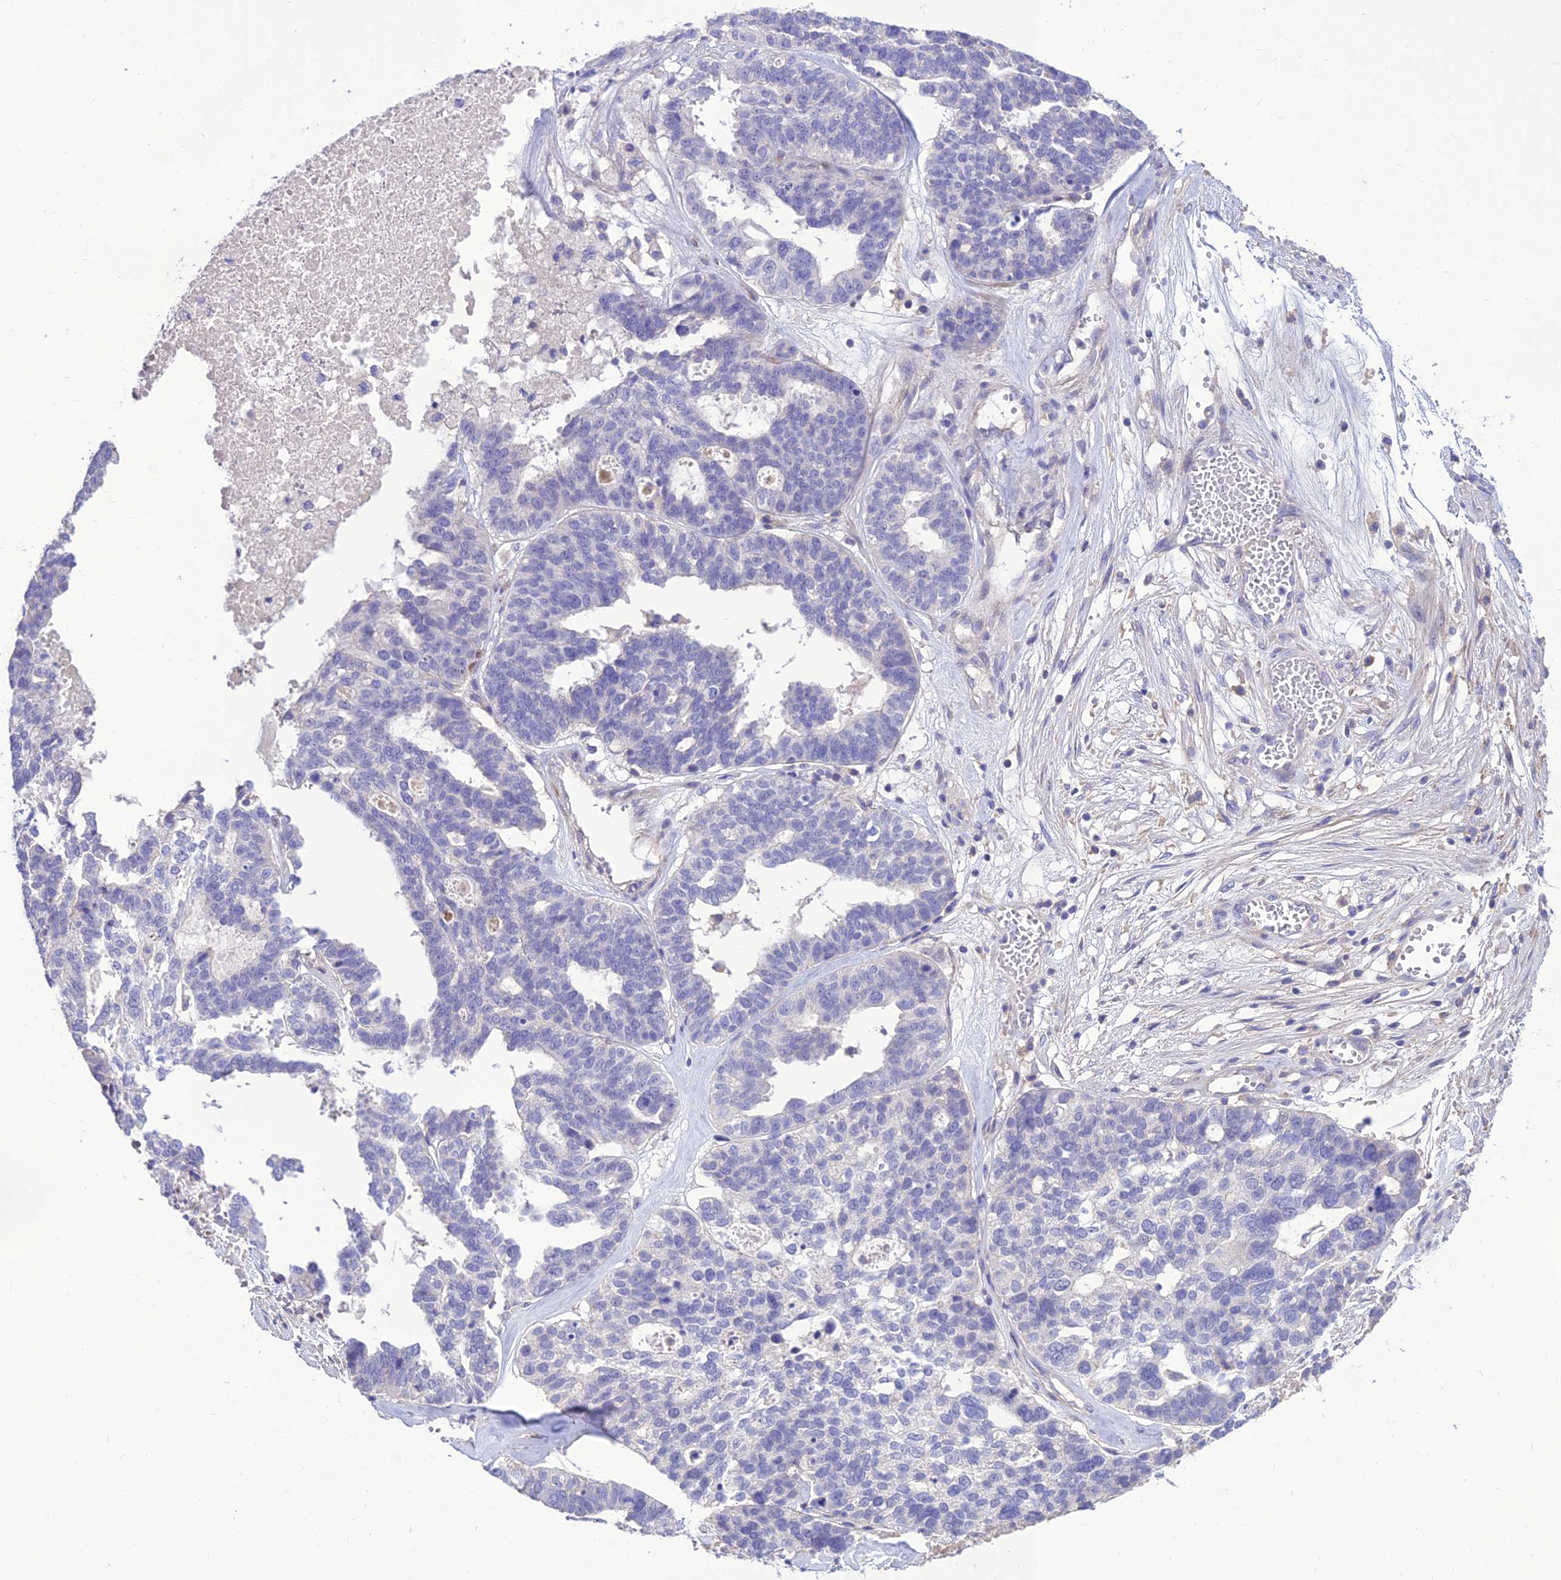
{"staining": {"intensity": "negative", "quantity": "none", "location": "none"}, "tissue": "ovarian cancer", "cell_type": "Tumor cells", "image_type": "cancer", "snomed": [{"axis": "morphology", "description": "Cystadenocarcinoma, serous, NOS"}, {"axis": "topography", "description": "Ovary"}], "caption": "The IHC photomicrograph has no significant staining in tumor cells of ovarian serous cystadenocarcinoma tissue.", "gene": "TEKT3", "patient": {"sex": "female", "age": 59}}